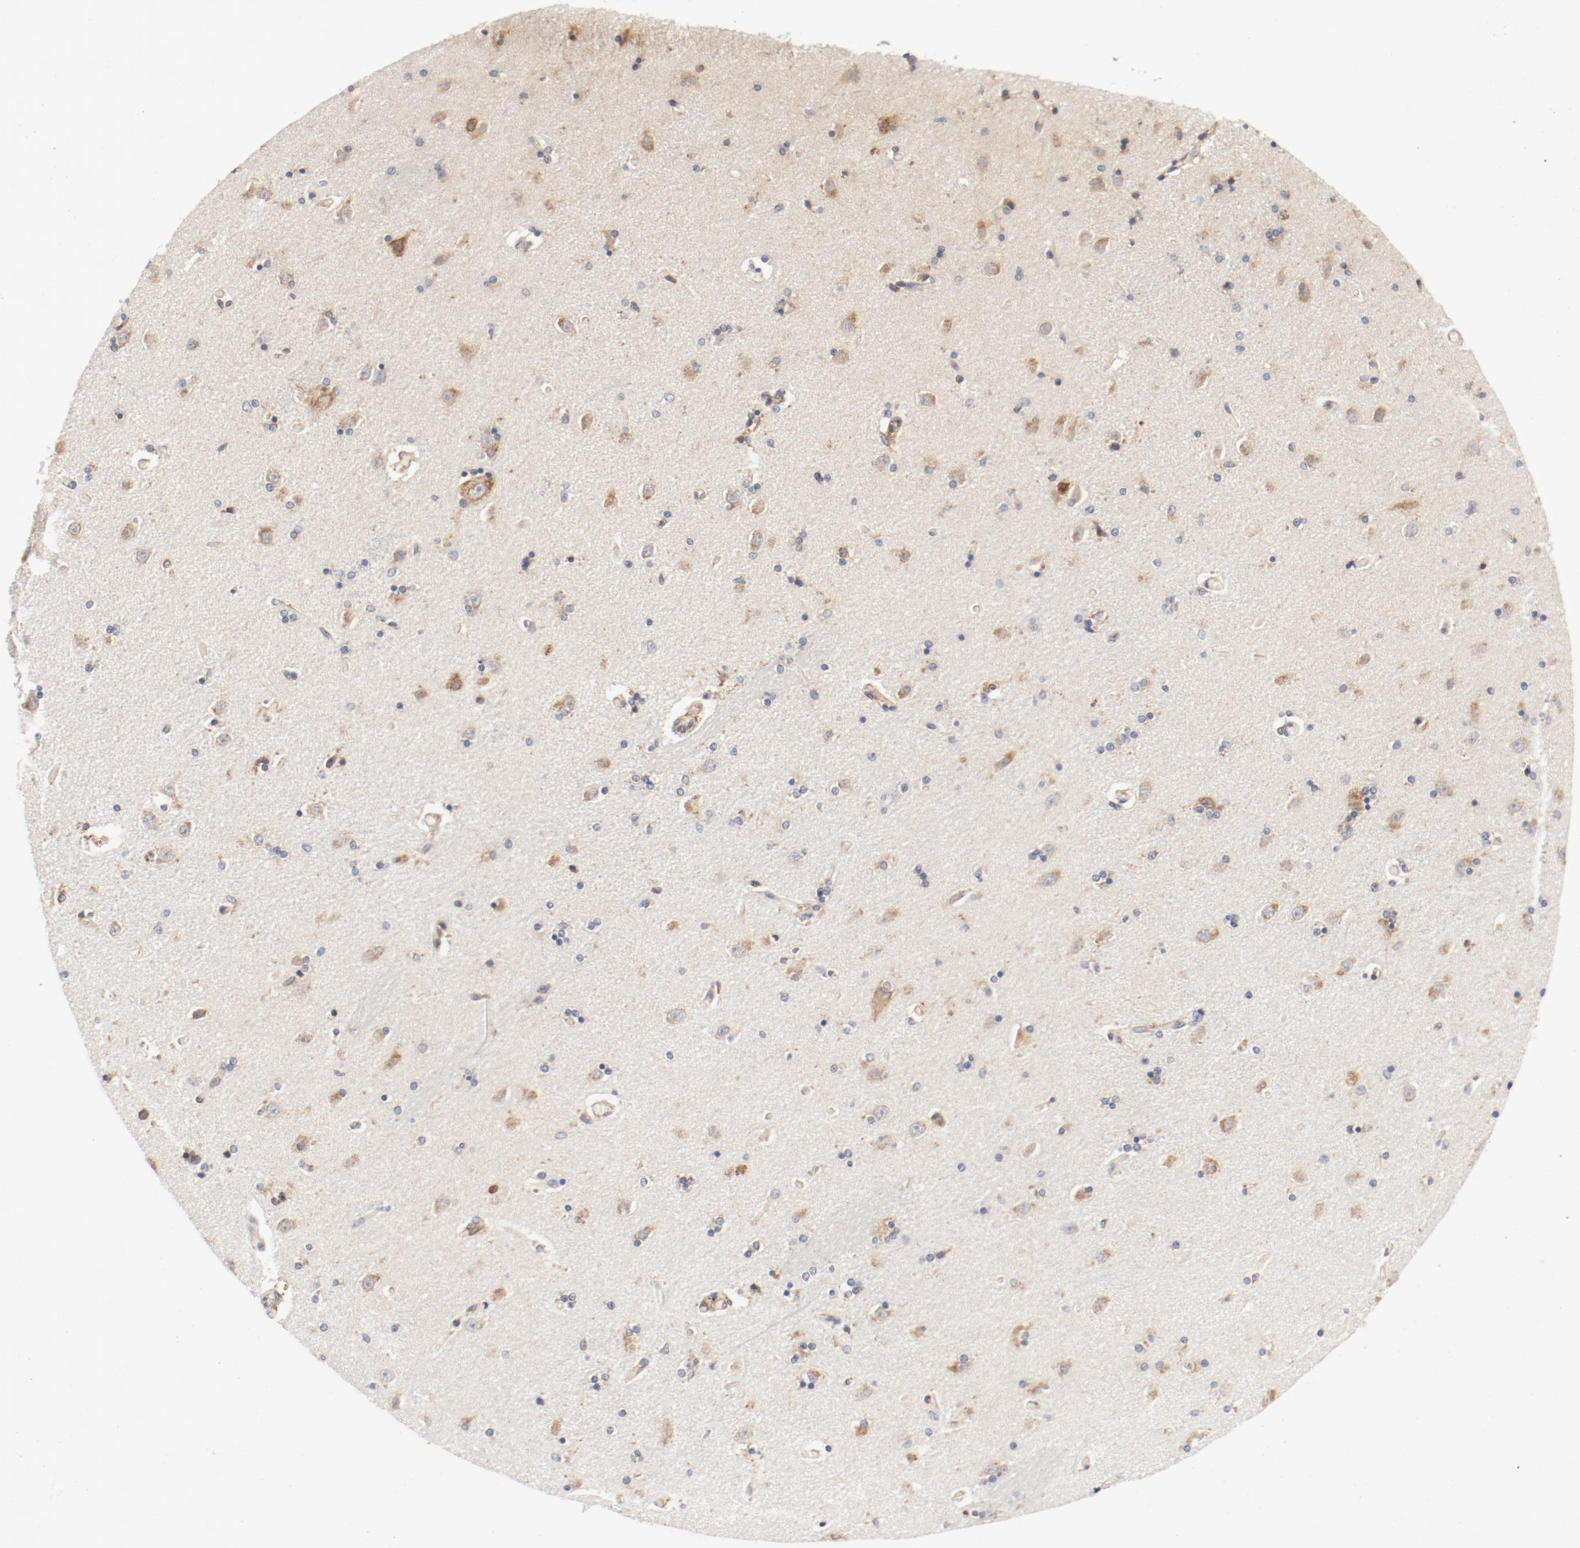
{"staining": {"intensity": "moderate", "quantity": "25%-75%", "location": "cytoplasmic/membranous"}, "tissue": "caudate", "cell_type": "Glial cells", "image_type": "normal", "snomed": [{"axis": "morphology", "description": "Normal tissue, NOS"}, {"axis": "topography", "description": "Lateral ventricle wall"}], "caption": "Caudate stained with DAB (3,3'-diaminobenzidine) immunohistochemistry displays medium levels of moderate cytoplasmic/membranous expression in about 25%-75% of glial cells.", "gene": "PDPK1", "patient": {"sex": "female", "age": 54}}